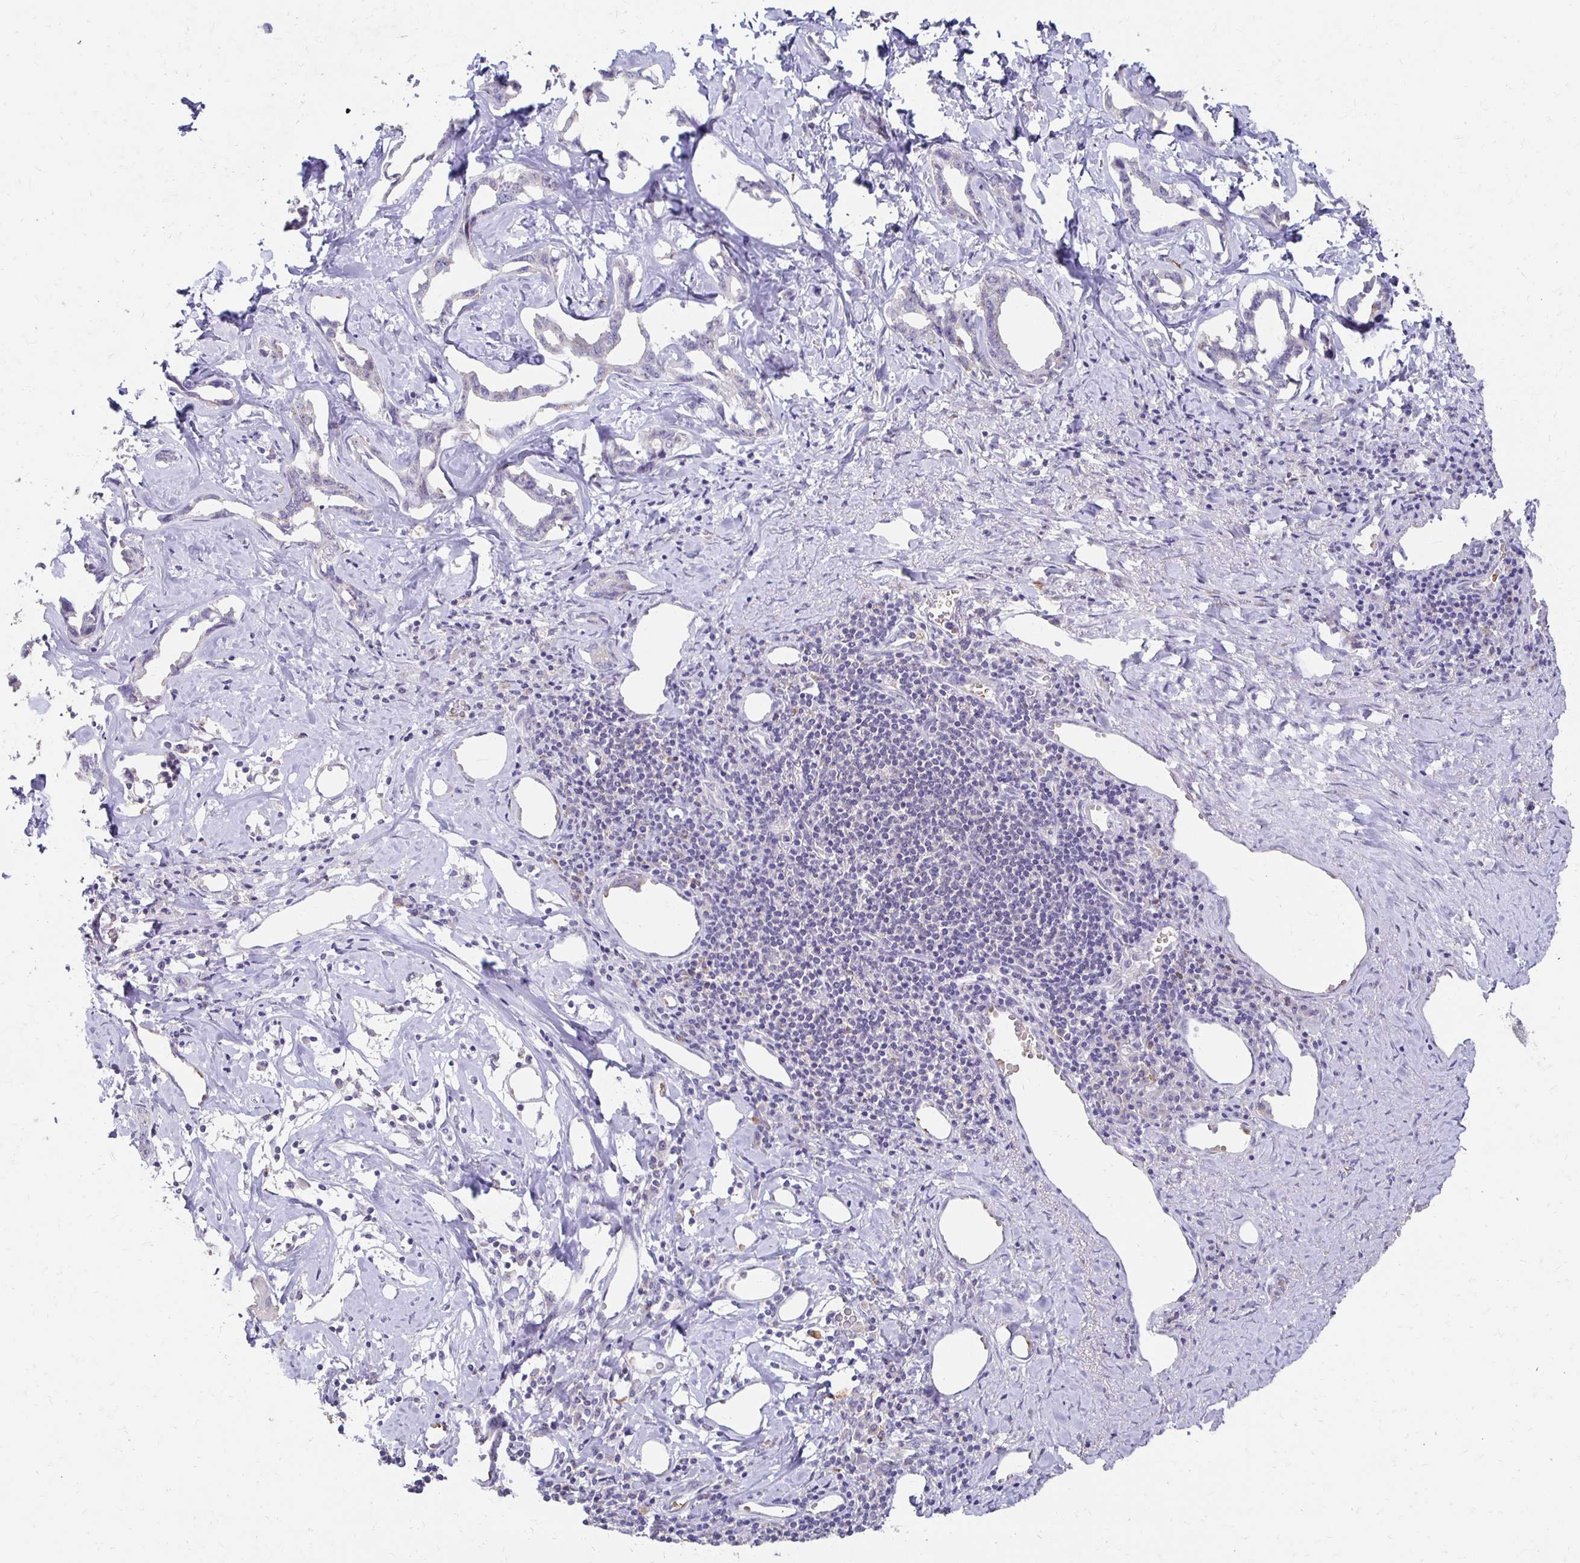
{"staining": {"intensity": "negative", "quantity": "none", "location": "none"}, "tissue": "liver cancer", "cell_type": "Tumor cells", "image_type": "cancer", "snomed": [{"axis": "morphology", "description": "Cholangiocarcinoma"}, {"axis": "topography", "description": "Liver"}], "caption": "The micrograph displays no staining of tumor cells in liver cancer. (IHC, brightfield microscopy, high magnification).", "gene": "GK2", "patient": {"sex": "male", "age": 59}}